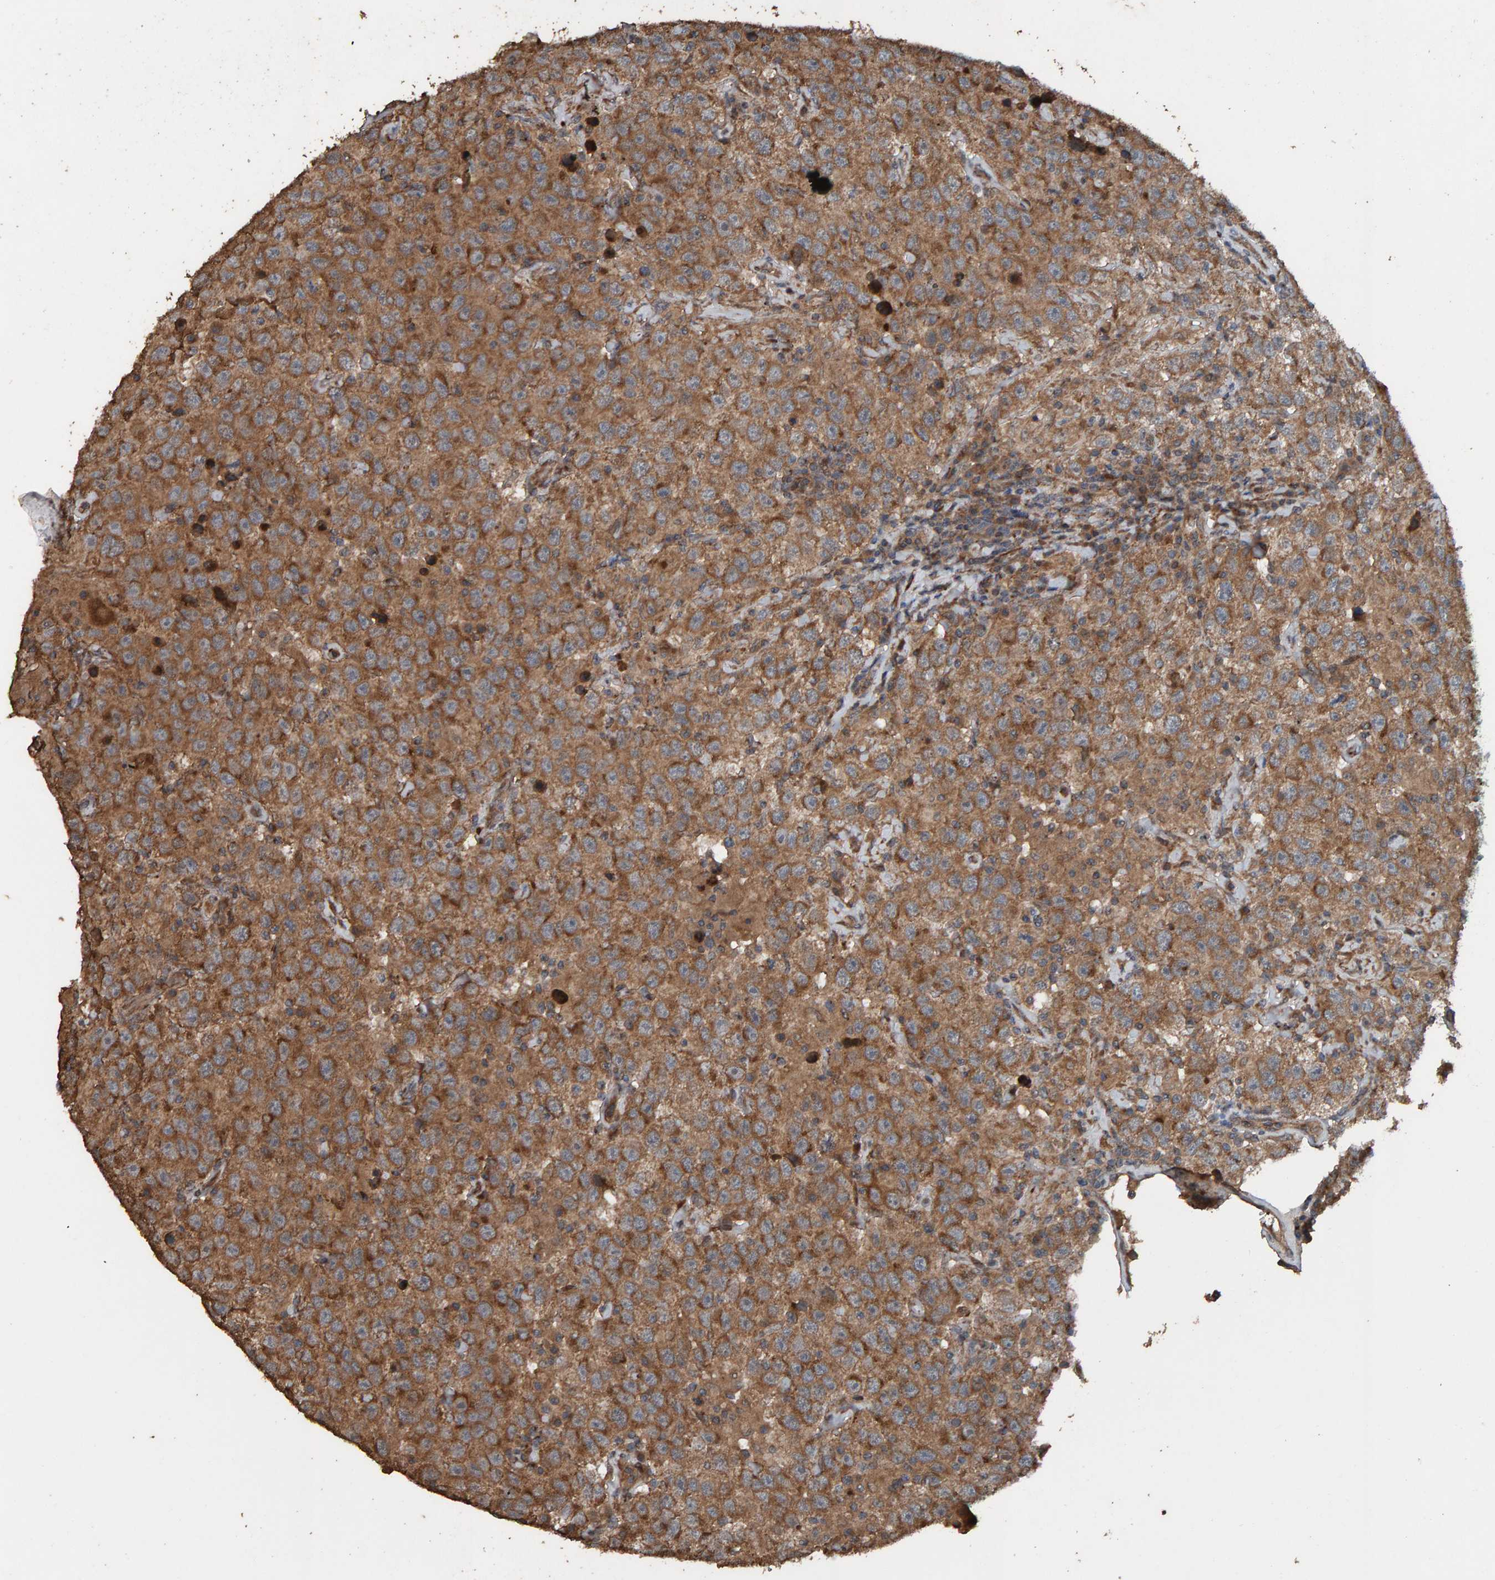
{"staining": {"intensity": "moderate", "quantity": ">75%", "location": "cytoplasmic/membranous"}, "tissue": "testis cancer", "cell_type": "Tumor cells", "image_type": "cancer", "snomed": [{"axis": "morphology", "description": "Seminoma, NOS"}, {"axis": "topography", "description": "Testis"}], "caption": "High-magnification brightfield microscopy of testis cancer (seminoma) stained with DAB (brown) and counterstained with hematoxylin (blue). tumor cells exhibit moderate cytoplasmic/membranous staining is appreciated in about>75% of cells.", "gene": "DUS1L", "patient": {"sex": "male", "age": 41}}